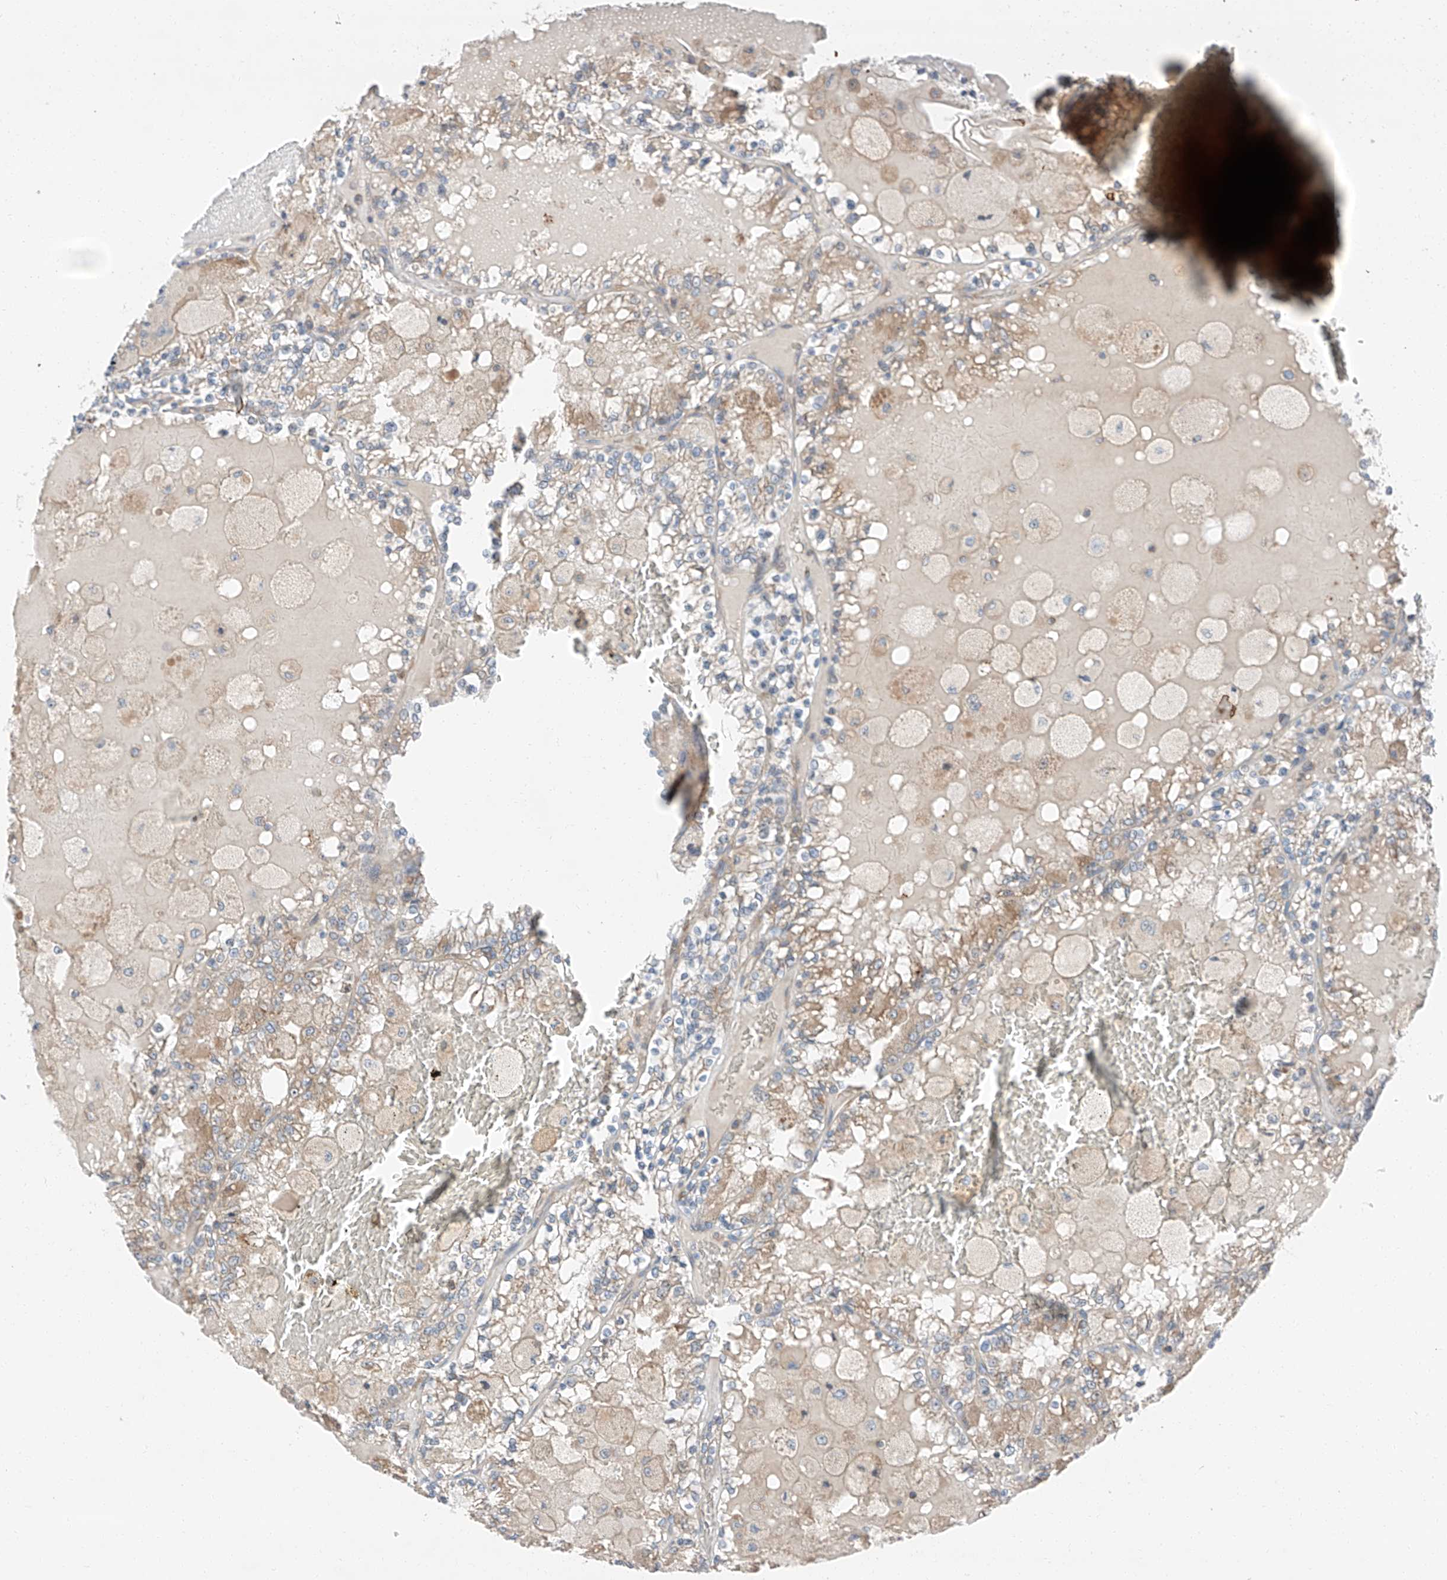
{"staining": {"intensity": "moderate", "quantity": "<25%", "location": "cytoplasmic/membranous"}, "tissue": "renal cancer", "cell_type": "Tumor cells", "image_type": "cancer", "snomed": [{"axis": "morphology", "description": "Adenocarcinoma, NOS"}, {"axis": "topography", "description": "Kidney"}], "caption": "Immunohistochemistry (IHC) staining of renal cancer (adenocarcinoma), which shows low levels of moderate cytoplasmic/membranous staining in approximately <25% of tumor cells indicating moderate cytoplasmic/membranous protein positivity. The staining was performed using DAB (brown) for protein detection and nuclei were counterstained in hematoxylin (blue).", "gene": "ZC3H15", "patient": {"sex": "female", "age": 56}}